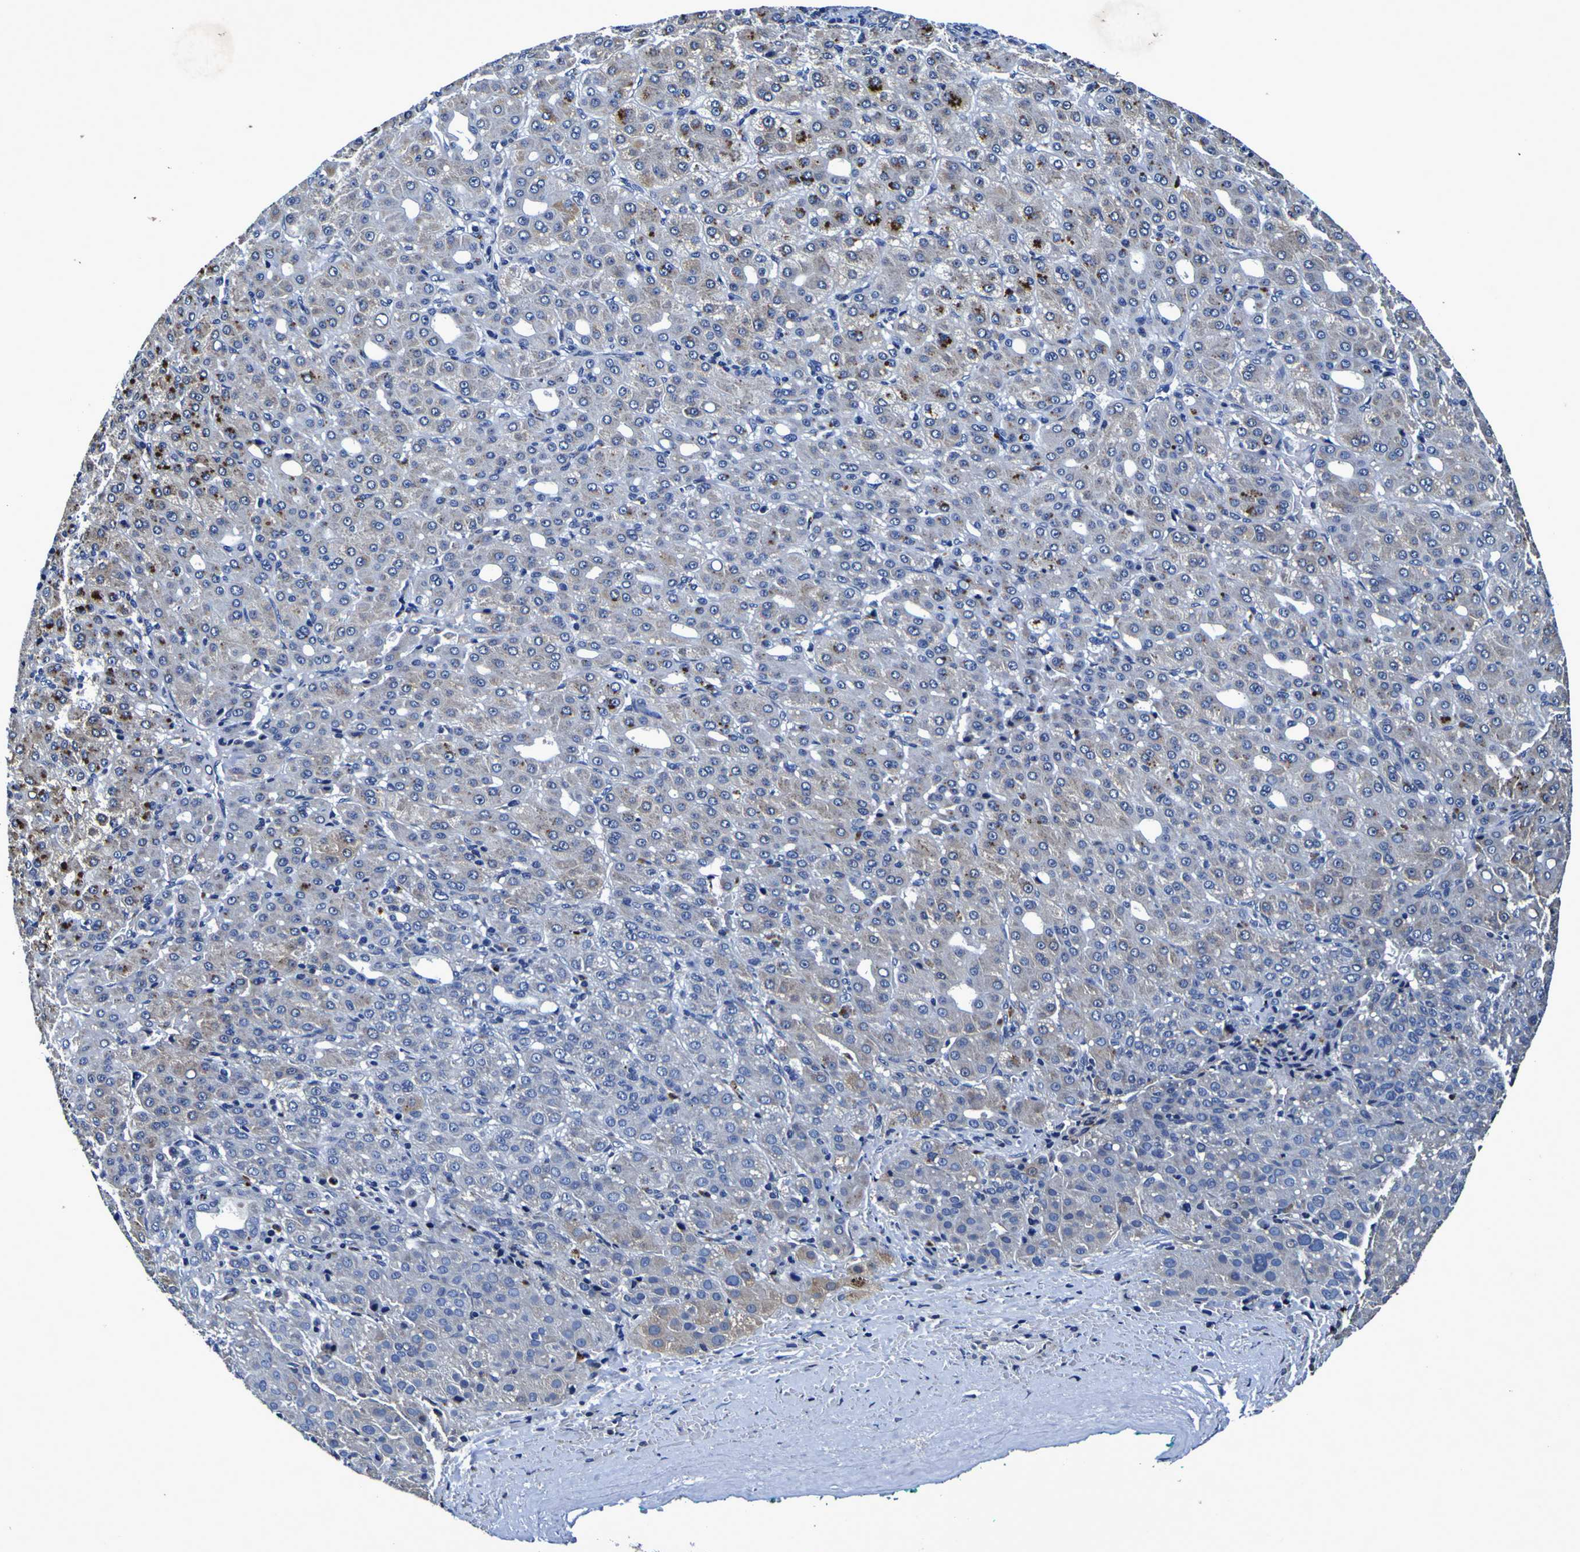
{"staining": {"intensity": "negative", "quantity": "none", "location": "none"}, "tissue": "liver cancer", "cell_type": "Tumor cells", "image_type": "cancer", "snomed": [{"axis": "morphology", "description": "Carcinoma, Hepatocellular, NOS"}, {"axis": "topography", "description": "Liver"}], "caption": "Immunohistochemistry image of neoplastic tissue: liver hepatocellular carcinoma stained with DAB (3,3'-diaminobenzidine) demonstrates no significant protein staining in tumor cells.", "gene": "PANK4", "patient": {"sex": "male", "age": 65}}